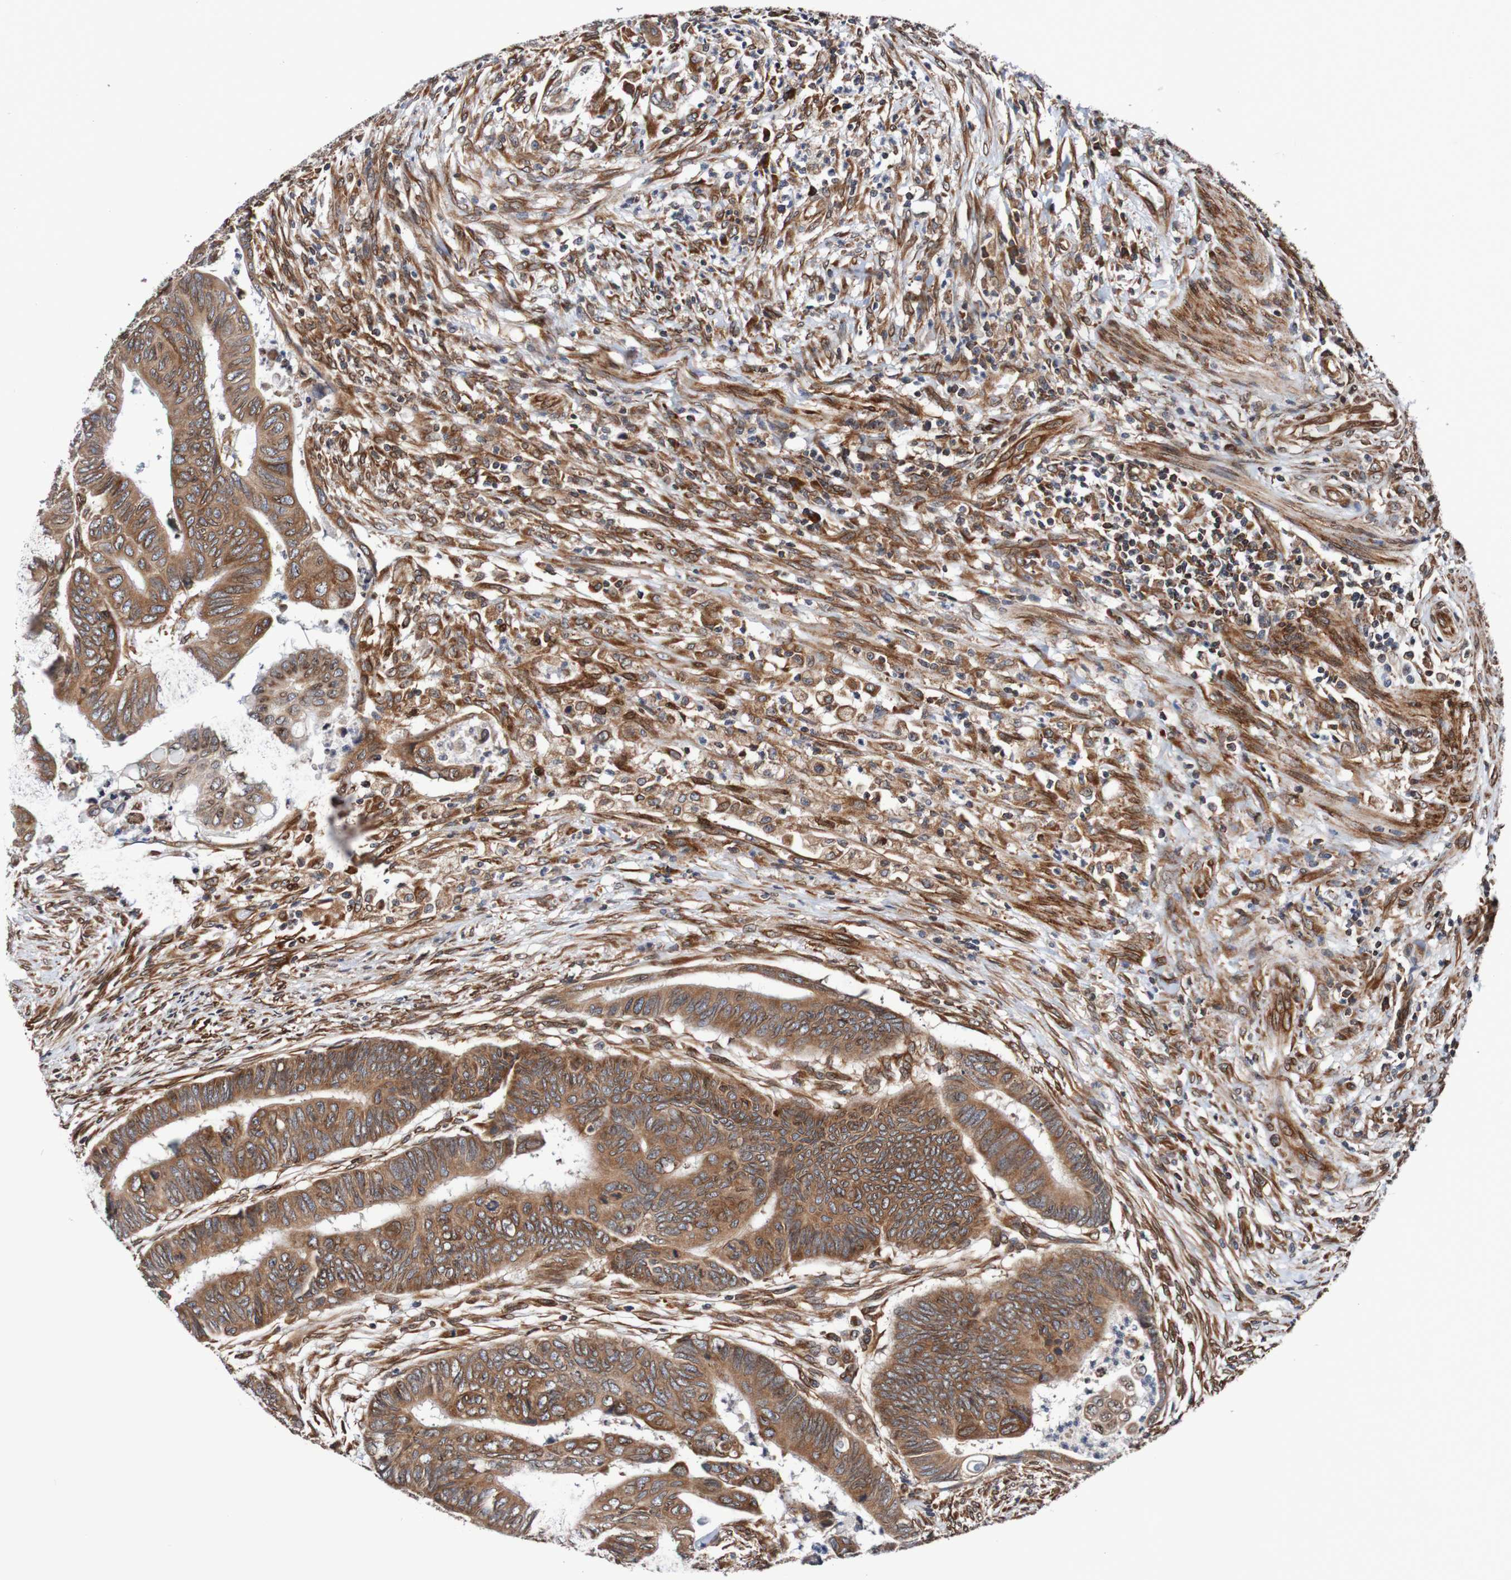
{"staining": {"intensity": "moderate", "quantity": ">75%", "location": "cytoplasmic/membranous,nuclear"}, "tissue": "colorectal cancer", "cell_type": "Tumor cells", "image_type": "cancer", "snomed": [{"axis": "morphology", "description": "Normal tissue, NOS"}, {"axis": "morphology", "description": "Adenocarcinoma, NOS"}, {"axis": "topography", "description": "Rectum"}, {"axis": "topography", "description": "Peripheral nerve tissue"}], "caption": "A brown stain highlights moderate cytoplasmic/membranous and nuclear positivity of a protein in human adenocarcinoma (colorectal) tumor cells.", "gene": "TMEM109", "patient": {"sex": "male", "age": 92}}